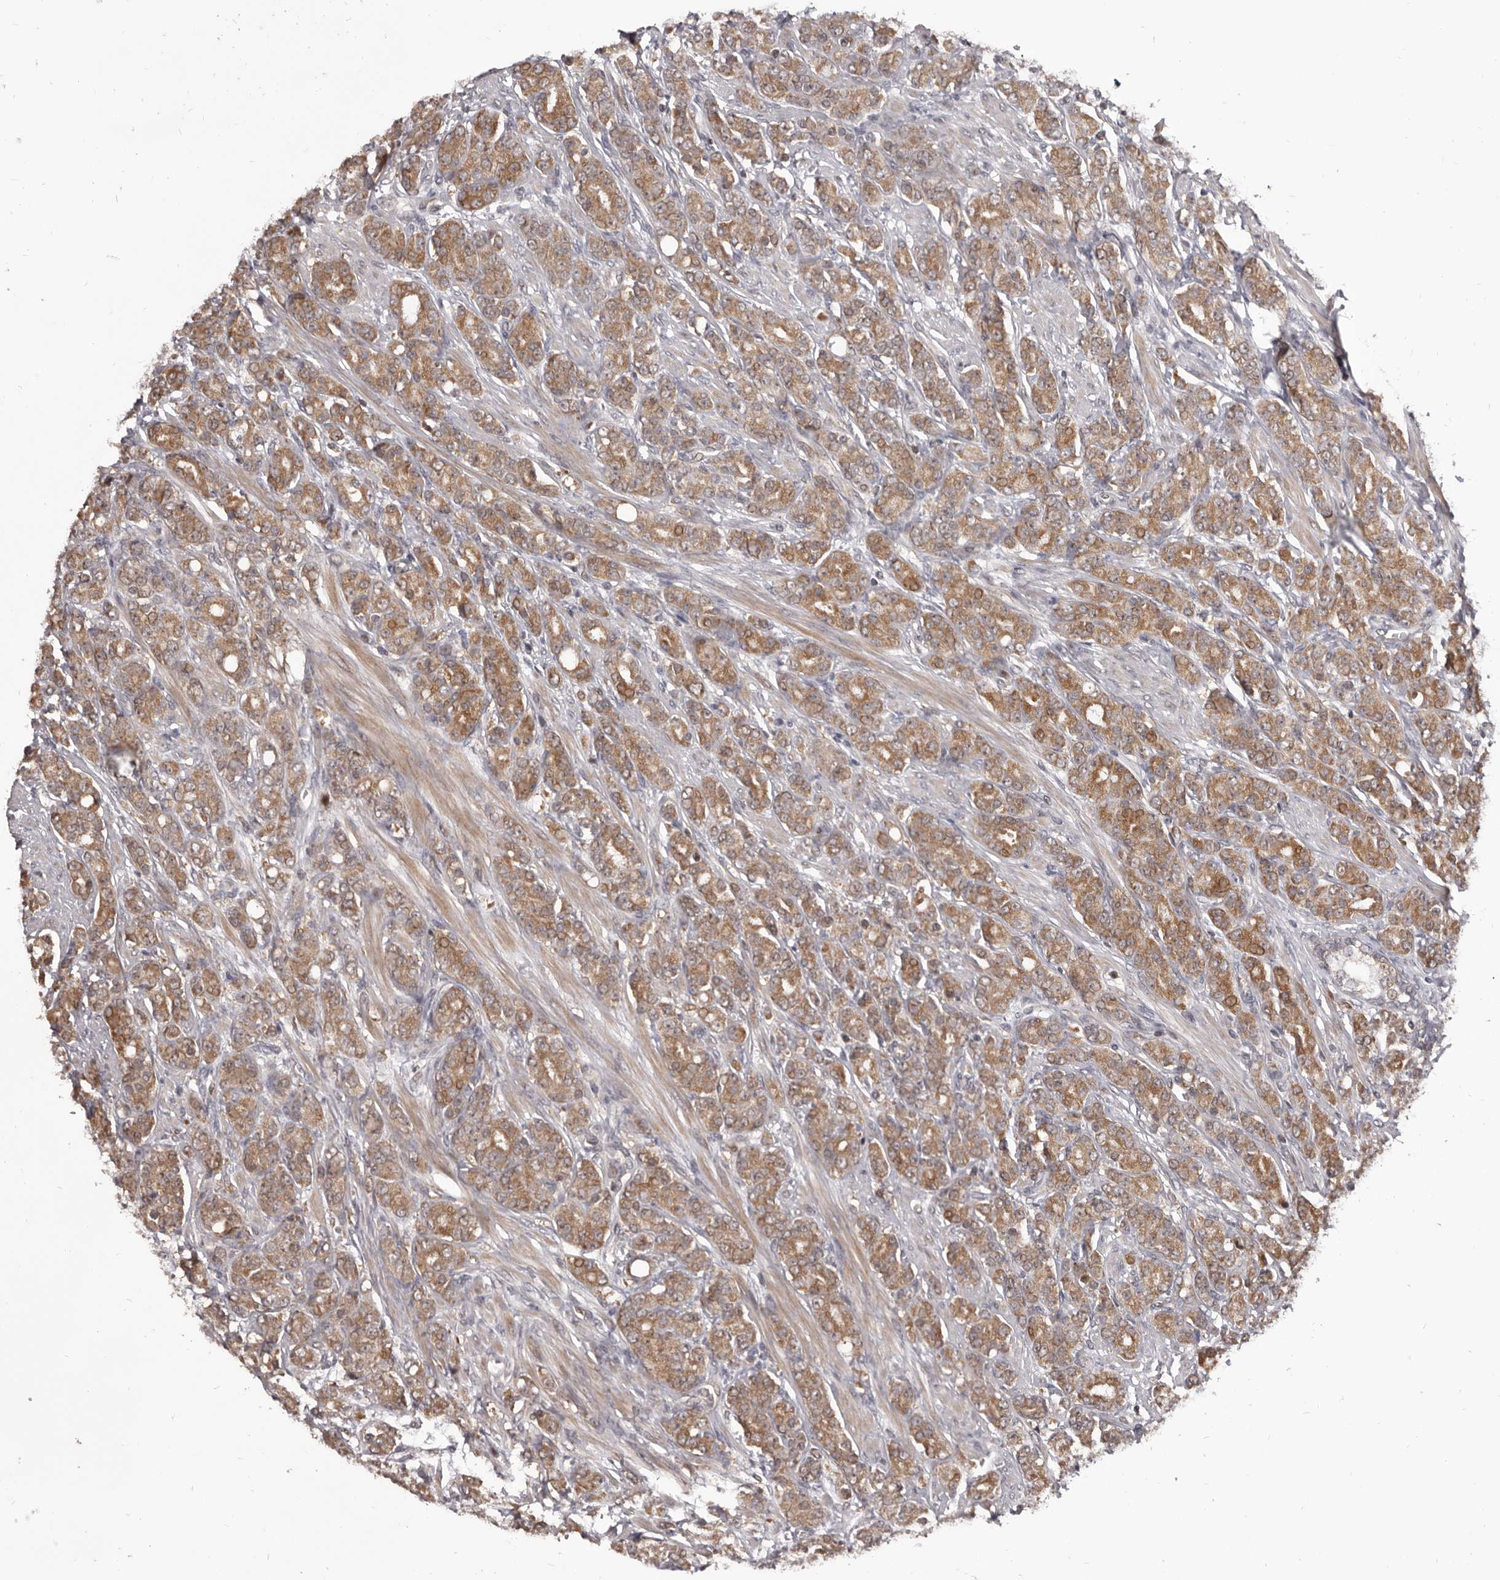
{"staining": {"intensity": "moderate", "quantity": ">75%", "location": "cytoplasmic/membranous"}, "tissue": "prostate cancer", "cell_type": "Tumor cells", "image_type": "cancer", "snomed": [{"axis": "morphology", "description": "Adenocarcinoma, High grade"}, {"axis": "topography", "description": "Prostate"}], "caption": "A brown stain shows moderate cytoplasmic/membranous positivity of a protein in human high-grade adenocarcinoma (prostate) tumor cells.", "gene": "MAP3K14", "patient": {"sex": "male", "age": 62}}